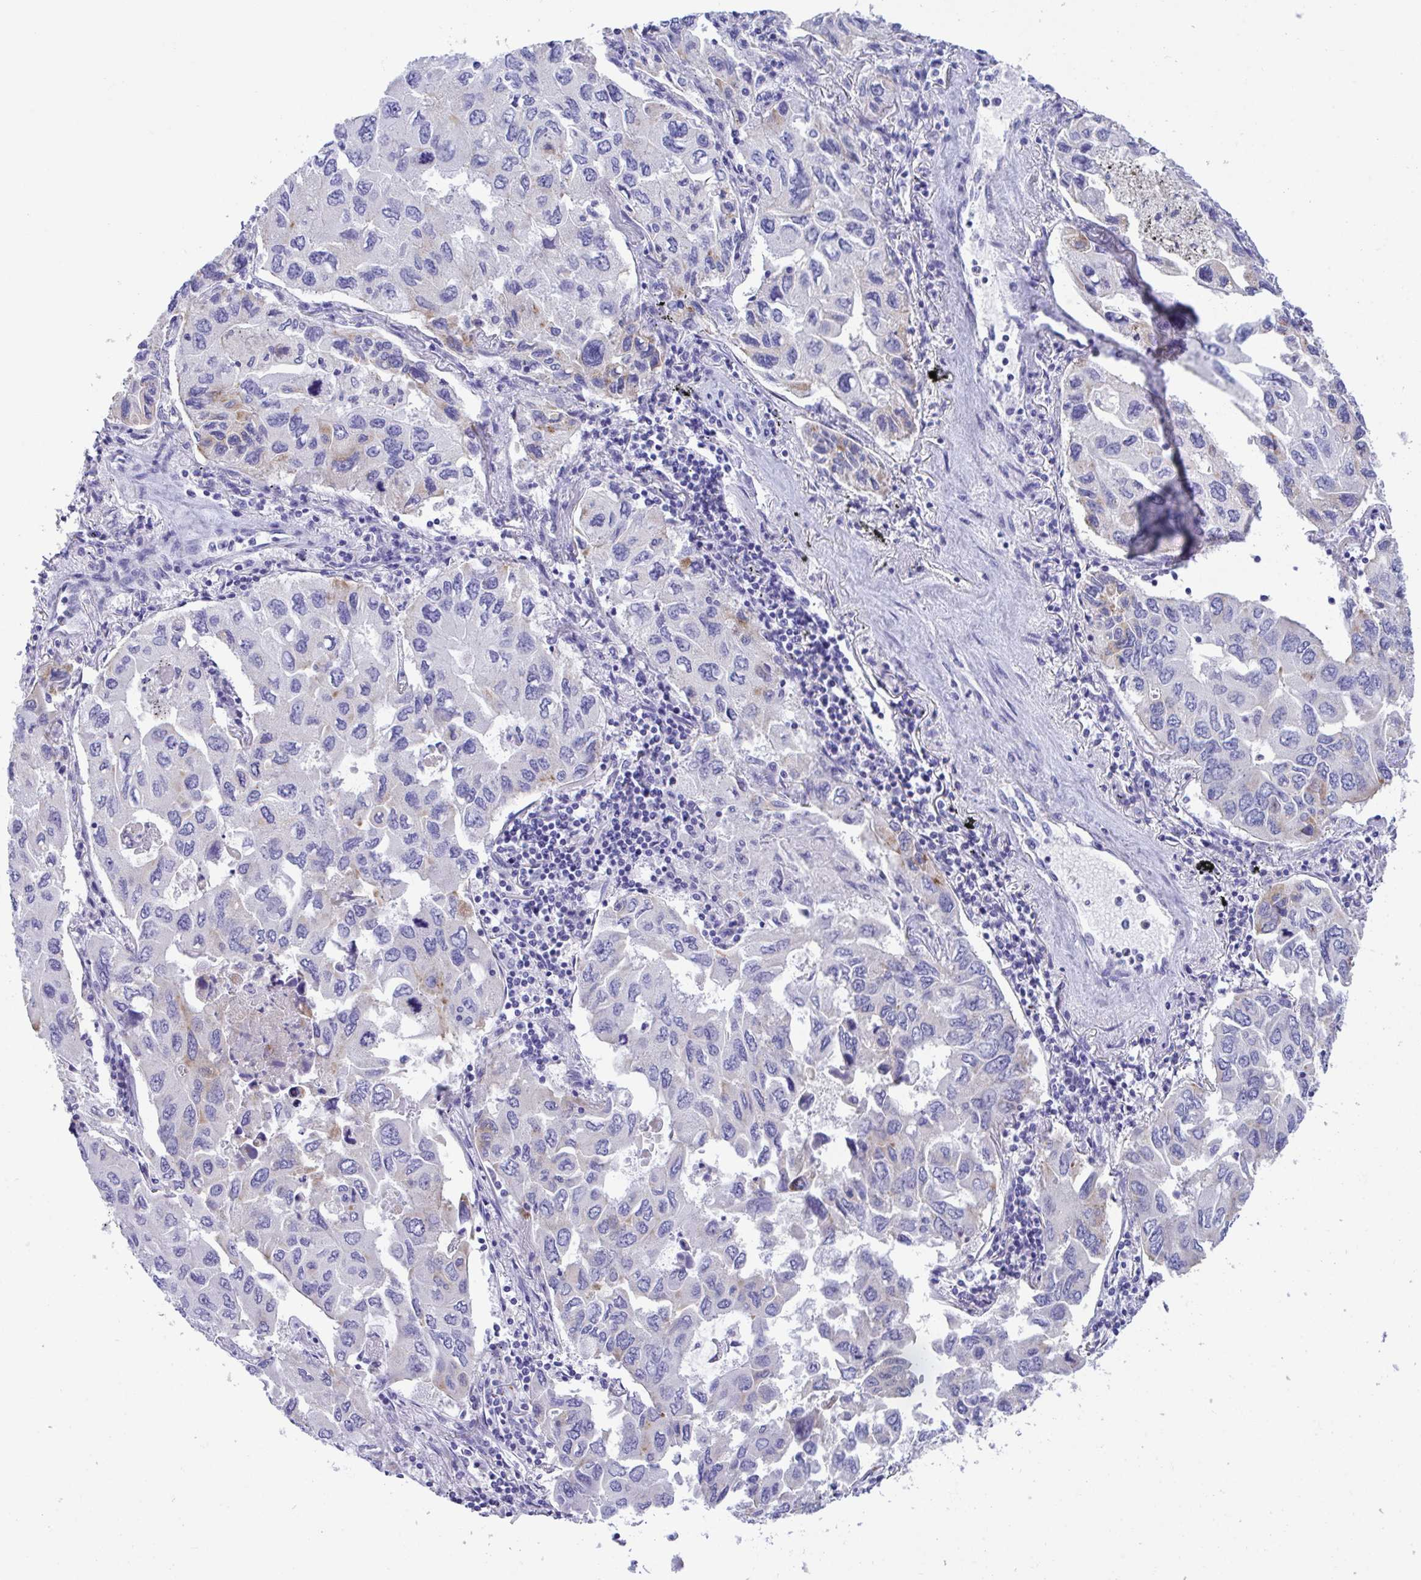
{"staining": {"intensity": "weak", "quantity": "<25%", "location": "cytoplasmic/membranous"}, "tissue": "lung cancer", "cell_type": "Tumor cells", "image_type": "cancer", "snomed": [{"axis": "morphology", "description": "Adenocarcinoma, NOS"}, {"axis": "topography", "description": "Lung"}], "caption": "Lung adenocarcinoma was stained to show a protein in brown. There is no significant positivity in tumor cells.", "gene": "TMEM106B", "patient": {"sex": "male", "age": 64}}